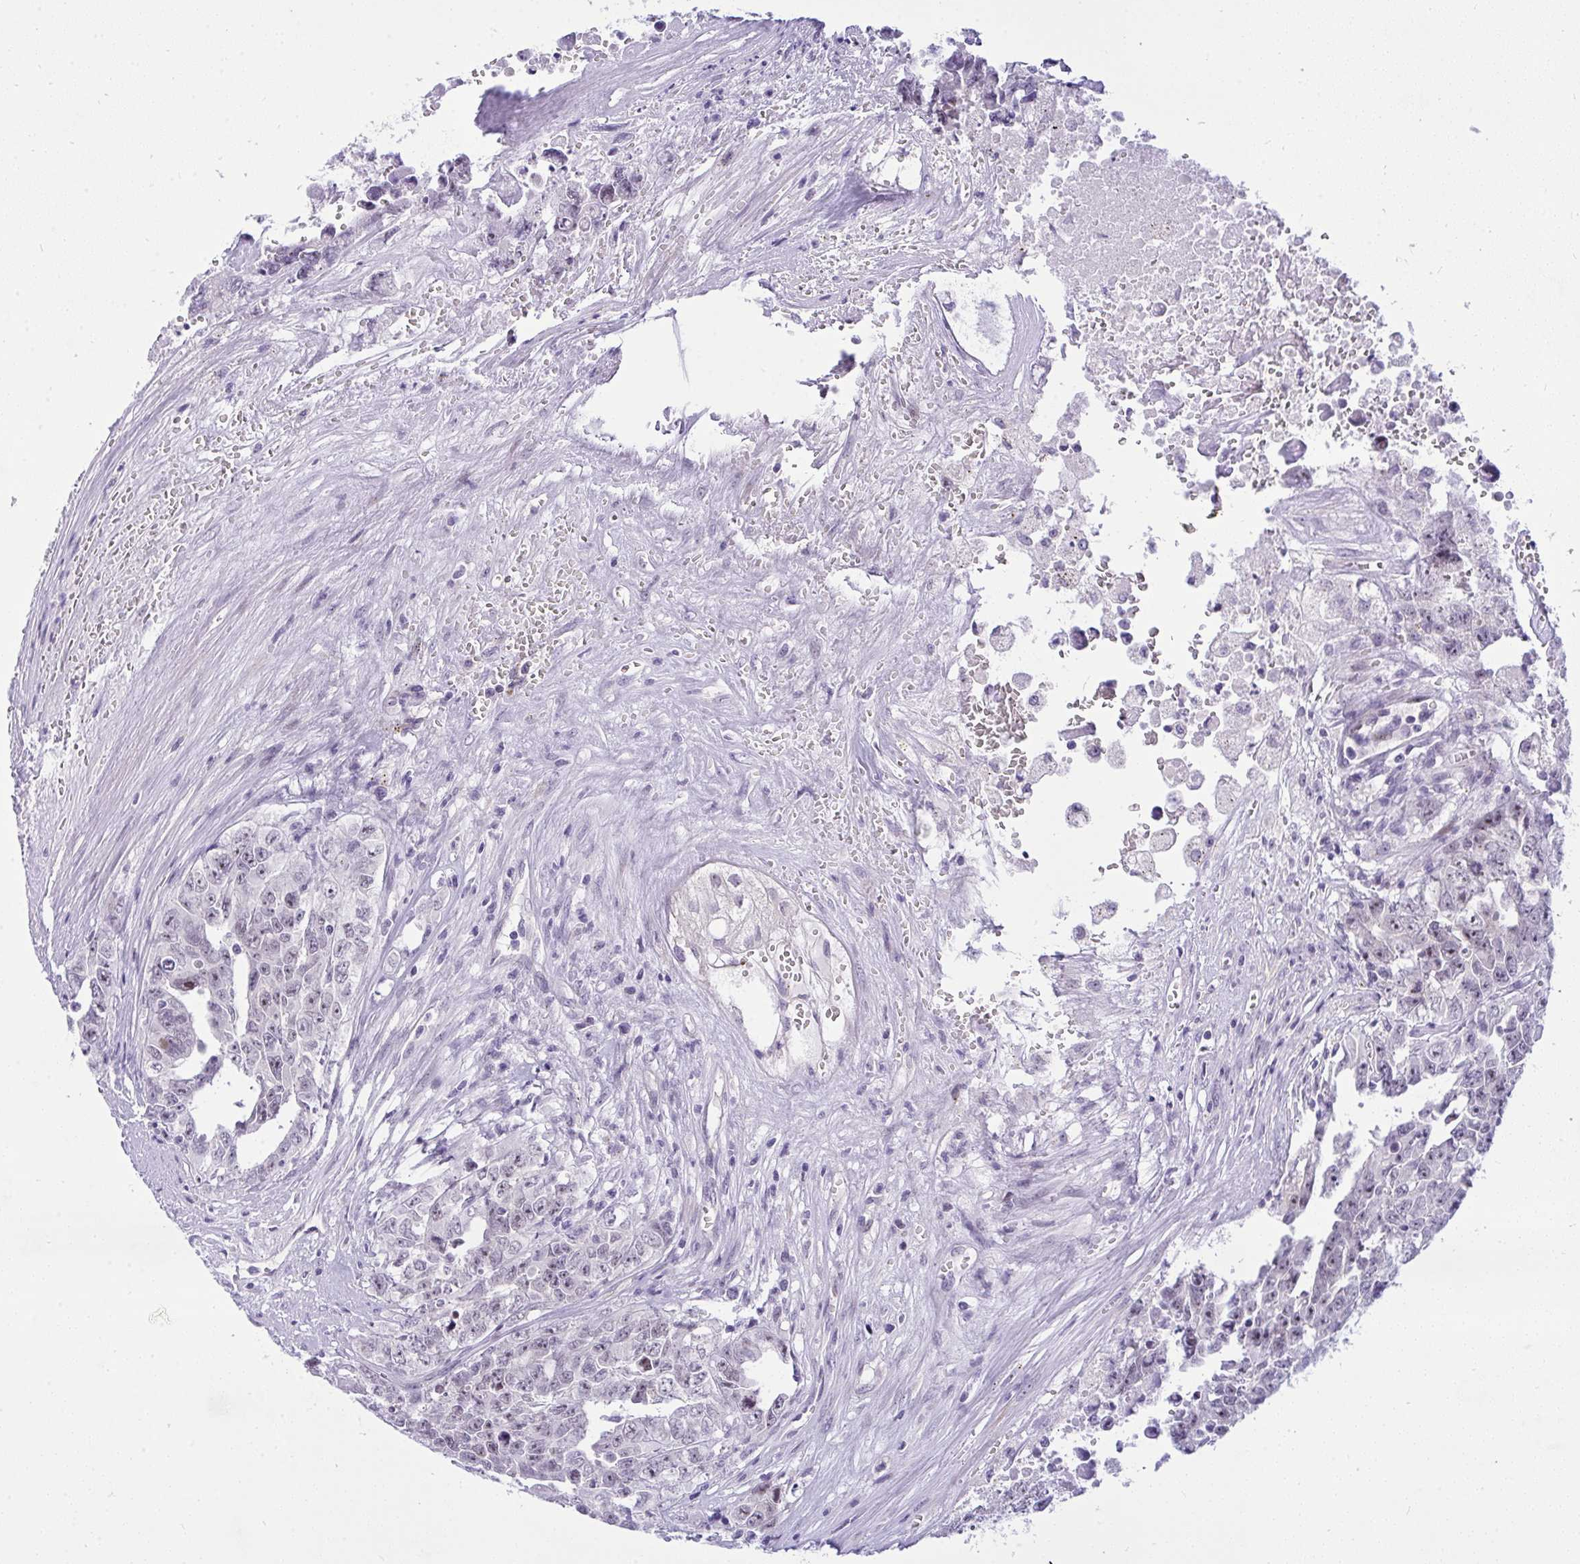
{"staining": {"intensity": "negative", "quantity": "none", "location": "none"}, "tissue": "testis cancer", "cell_type": "Tumor cells", "image_type": "cancer", "snomed": [{"axis": "morphology", "description": "Carcinoma, Embryonal, NOS"}, {"axis": "topography", "description": "Testis"}], "caption": "Testis cancer (embryonal carcinoma) was stained to show a protein in brown. There is no significant expression in tumor cells.", "gene": "NFXL1", "patient": {"sex": "male", "age": 24}}